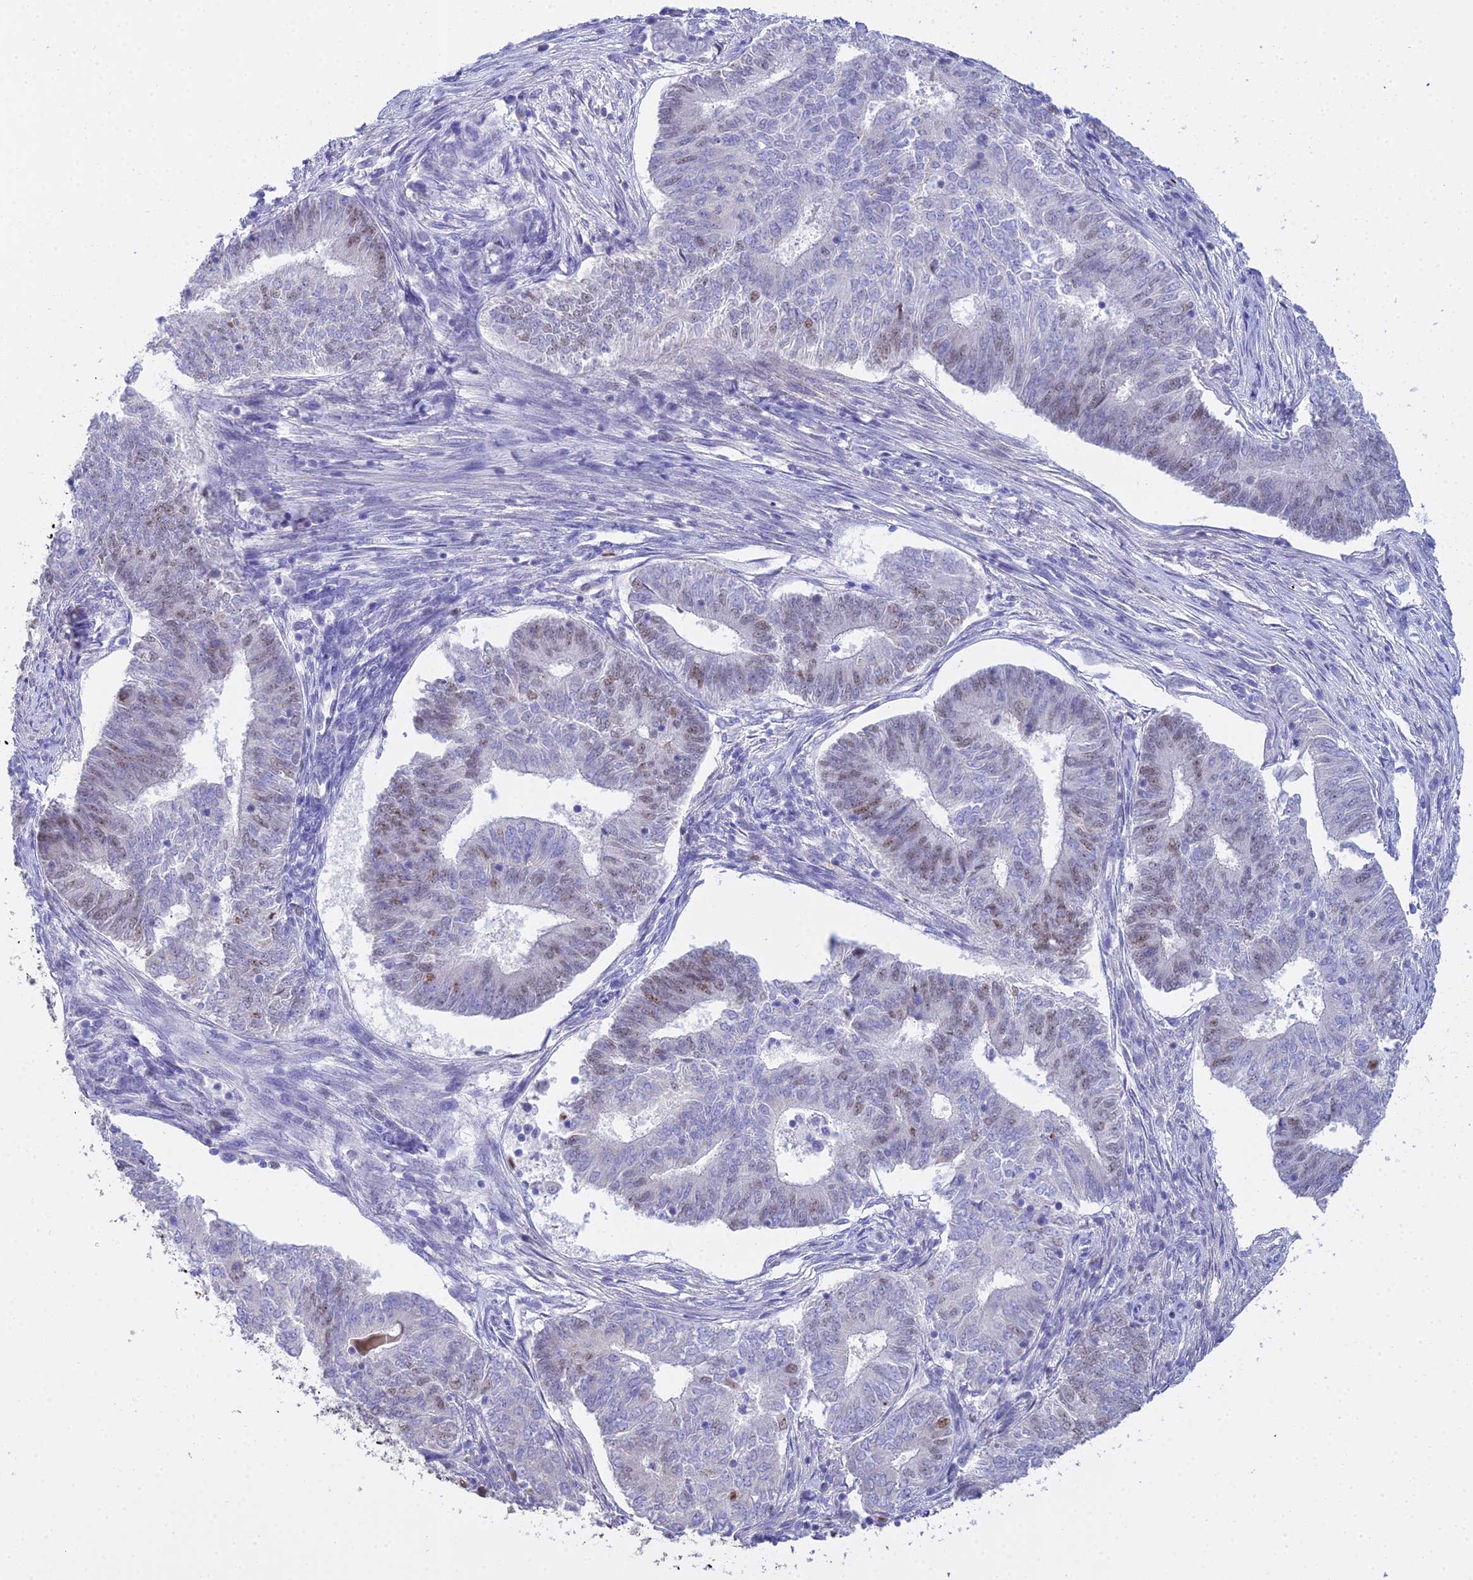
{"staining": {"intensity": "weak", "quantity": "<25%", "location": "nuclear"}, "tissue": "endometrial cancer", "cell_type": "Tumor cells", "image_type": "cancer", "snomed": [{"axis": "morphology", "description": "Adenocarcinoma, NOS"}, {"axis": "topography", "description": "Endometrium"}], "caption": "DAB (3,3'-diaminobenzidine) immunohistochemical staining of human endometrial adenocarcinoma displays no significant positivity in tumor cells.", "gene": "MCM2", "patient": {"sex": "female", "age": 62}}